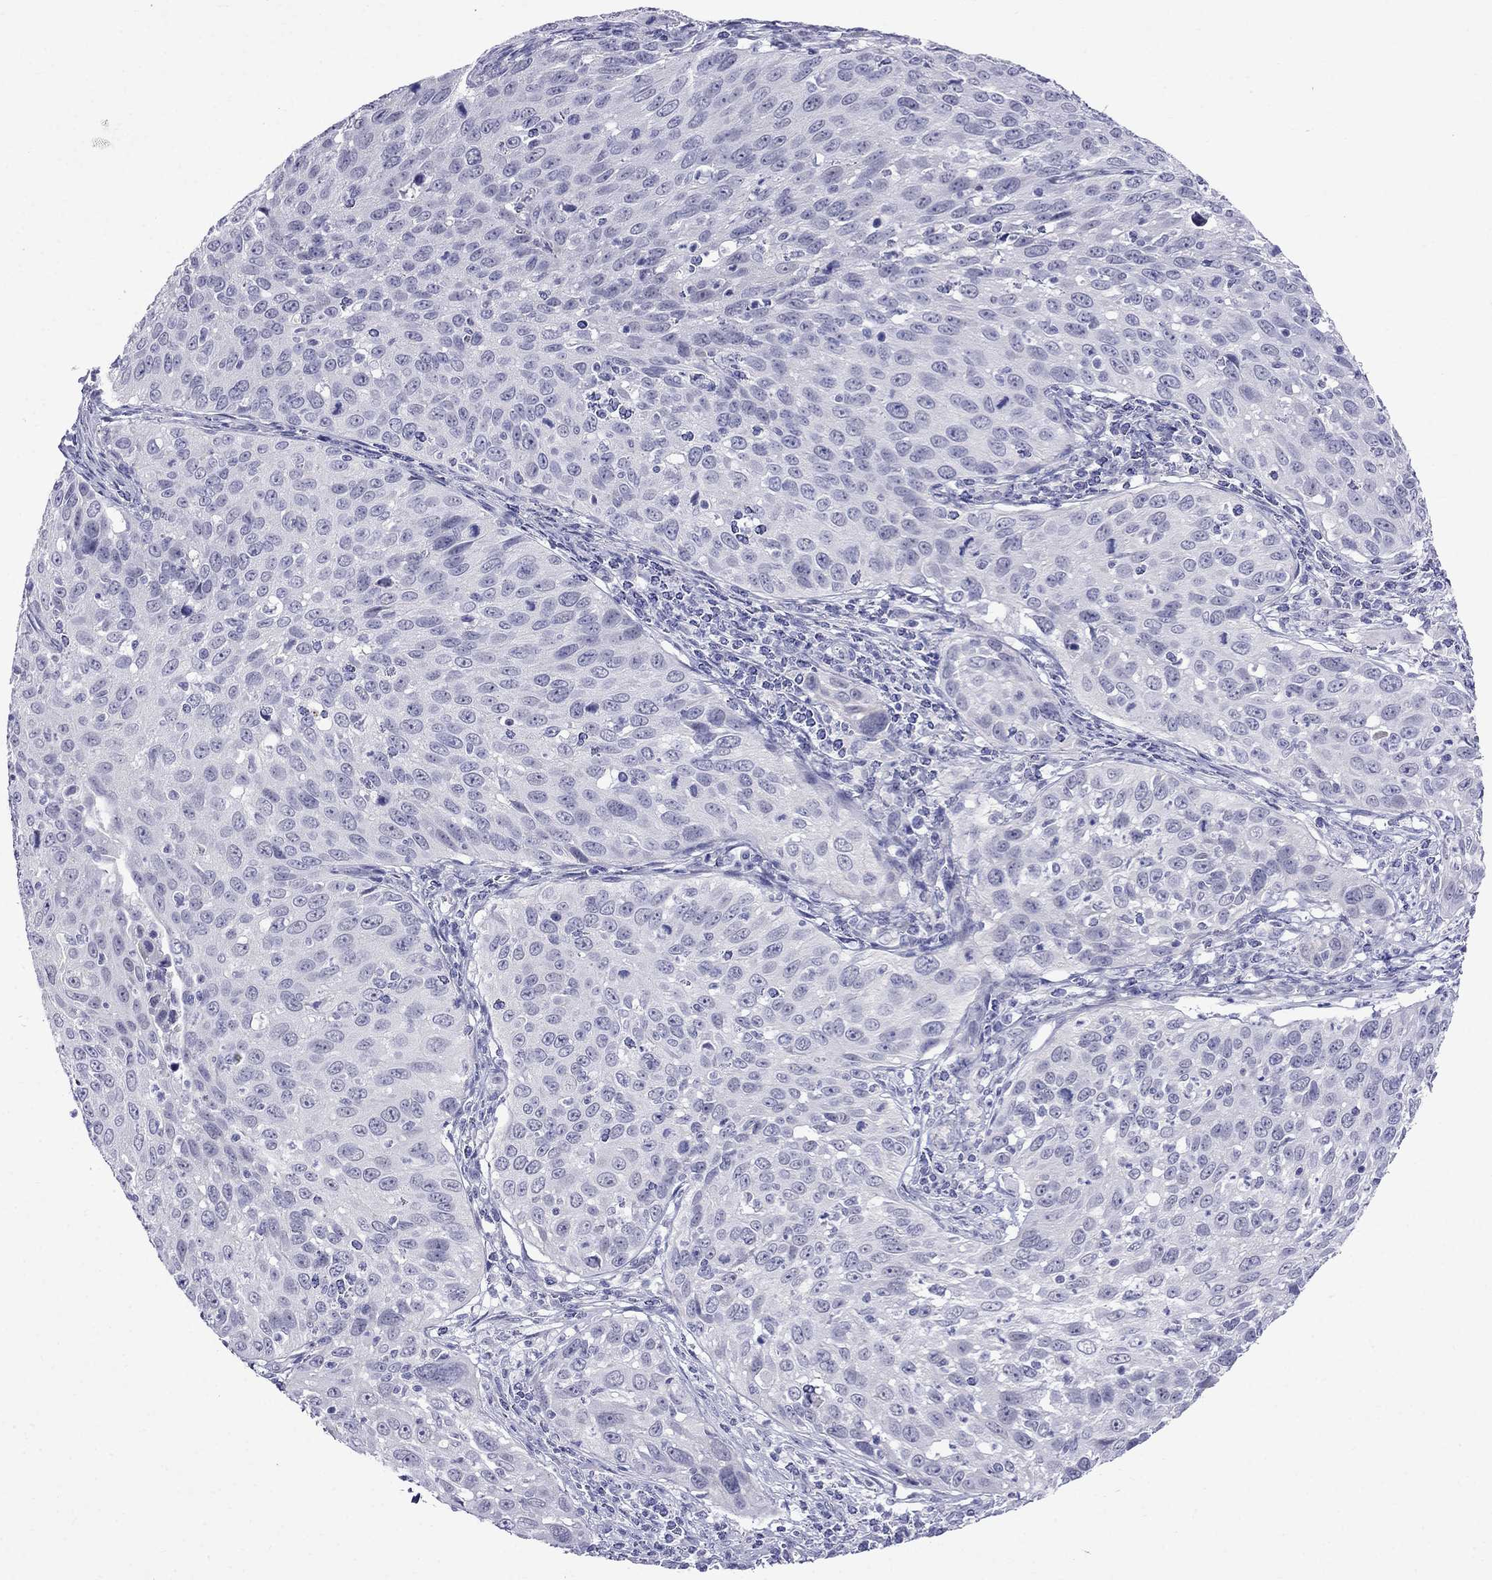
{"staining": {"intensity": "negative", "quantity": "none", "location": "none"}, "tissue": "cervical cancer", "cell_type": "Tumor cells", "image_type": "cancer", "snomed": [{"axis": "morphology", "description": "Squamous cell carcinoma, NOS"}, {"axis": "topography", "description": "Cervix"}], "caption": "High magnification brightfield microscopy of cervical cancer stained with DAB (3,3'-diaminobenzidine) (brown) and counterstained with hematoxylin (blue): tumor cells show no significant expression.", "gene": "MGP", "patient": {"sex": "female", "age": 26}}